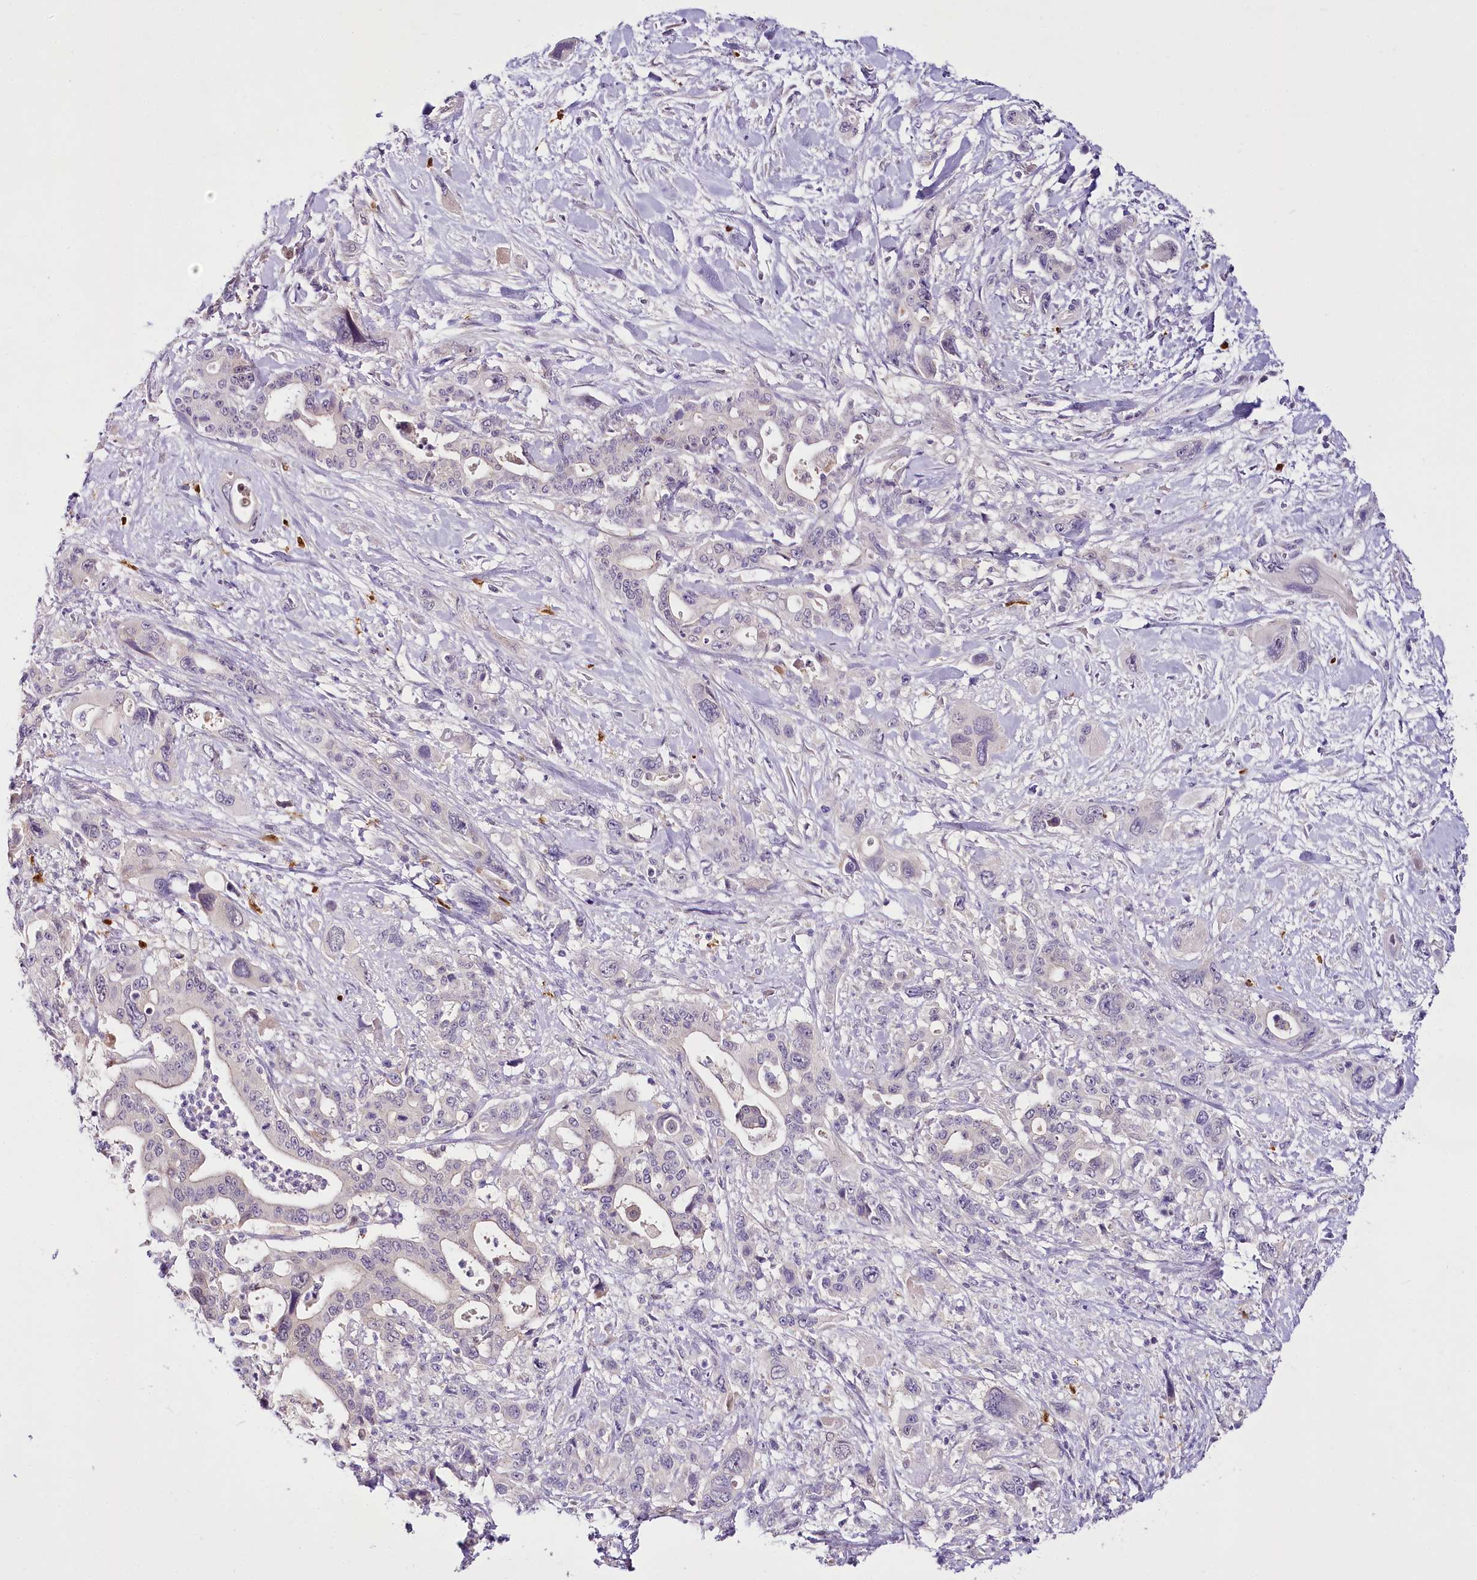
{"staining": {"intensity": "moderate", "quantity": "25%-75%", "location": "cytoplasmic/membranous"}, "tissue": "pancreatic cancer", "cell_type": "Tumor cells", "image_type": "cancer", "snomed": [{"axis": "morphology", "description": "Adenocarcinoma, NOS"}, {"axis": "topography", "description": "Pancreas"}], "caption": "Human adenocarcinoma (pancreatic) stained for a protein (brown) displays moderate cytoplasmic/membranous positive positivity in approximately 25%-75% of tumor cells.", "gene": "VWA5A", "patient": {"sex": "male", "age": 46}}